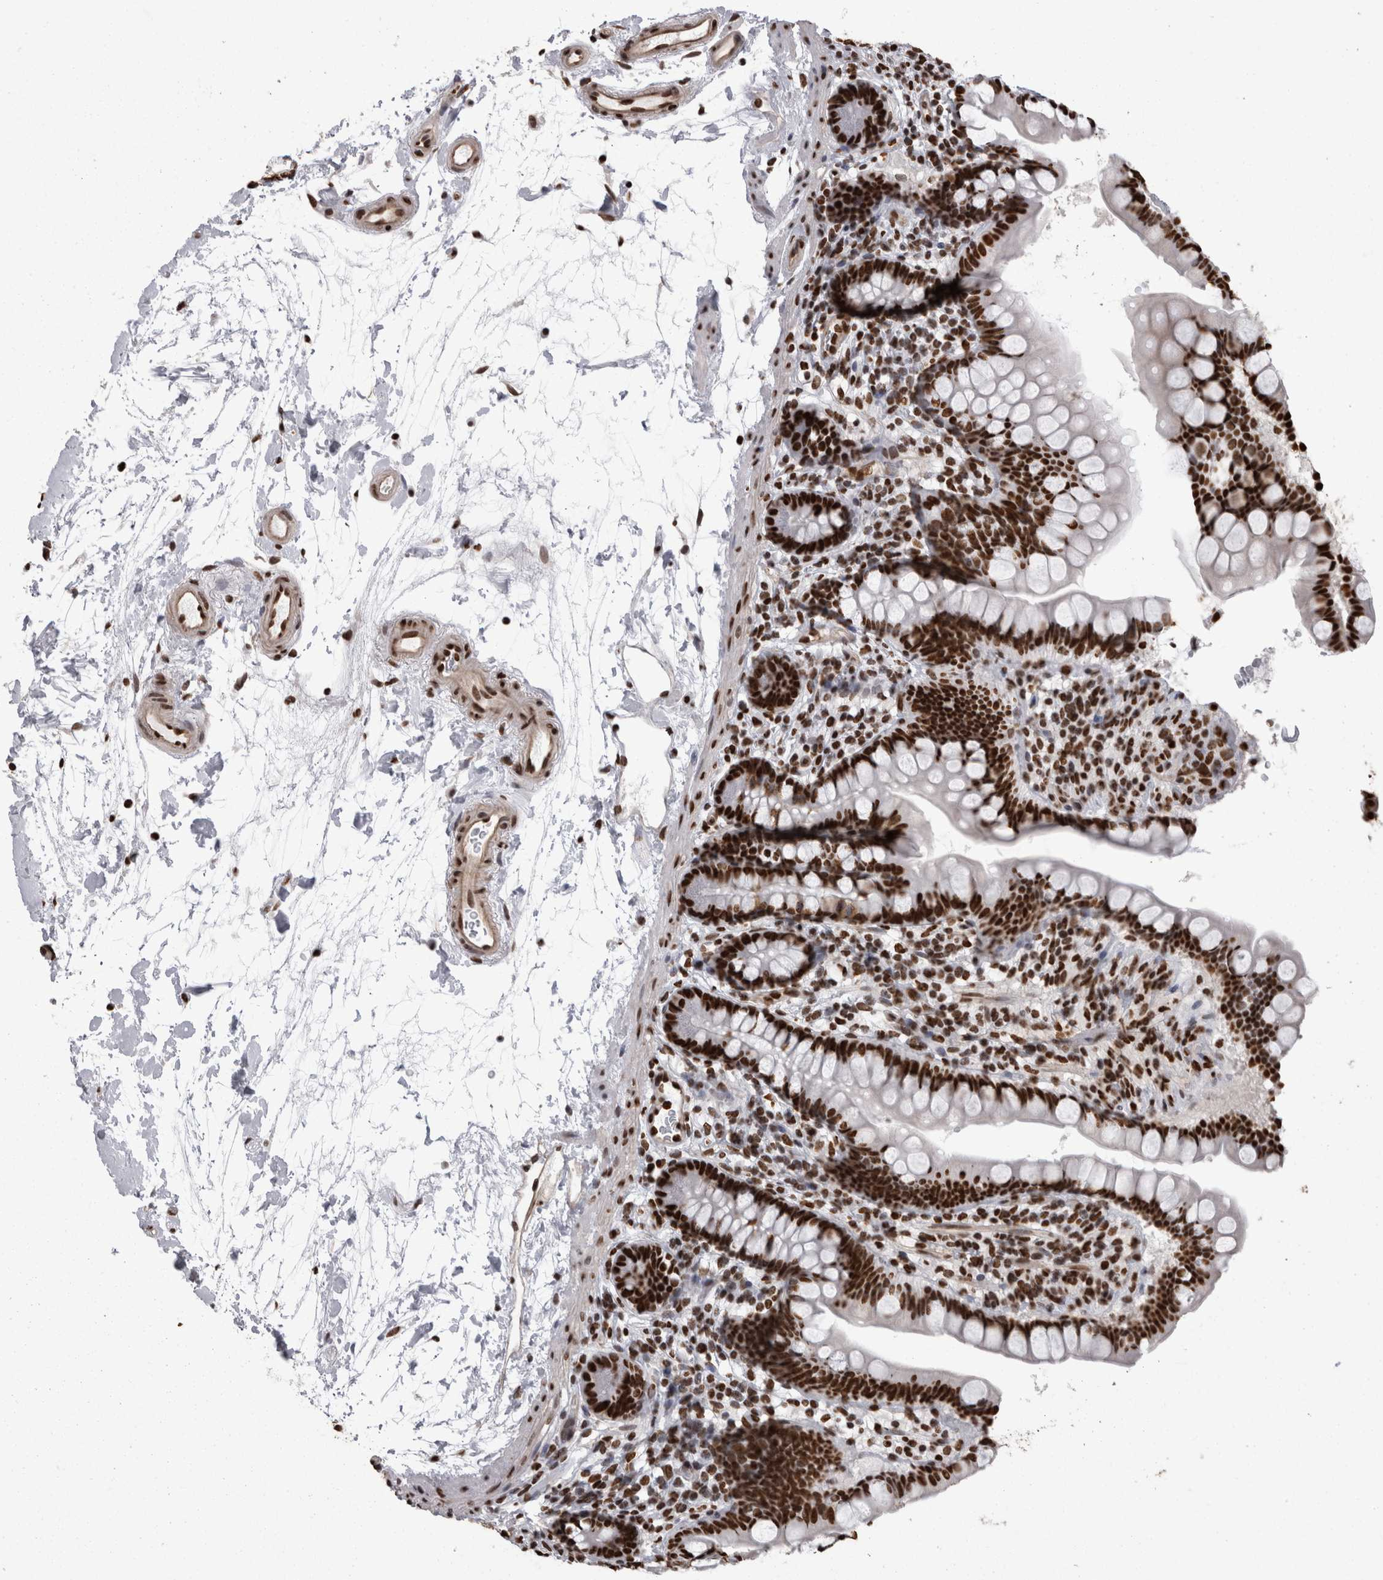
{"staining": {"intensity": "strong", "quantity": ">75%", "location": "nuclear"}, "tissue": "small intestine", "cell_type": "Glandular cells", "image_type": "normal", "snomed": [{"axis": "morphology", "description": "Normal tissue, NOS"}, {"axis": "topography", "description": "Small intestine"}], "caption": "DAB (3,3'-diaminobenzidine) immunohistochemical staining of normal small intestine demonstrates strong nuclear protein staining in about >75% of glandular cells. (DAB IHC with brightfield microscopy, high magnification).", "gene": "HNRNPM", "patient": {"sex": "female", "age": 84}}